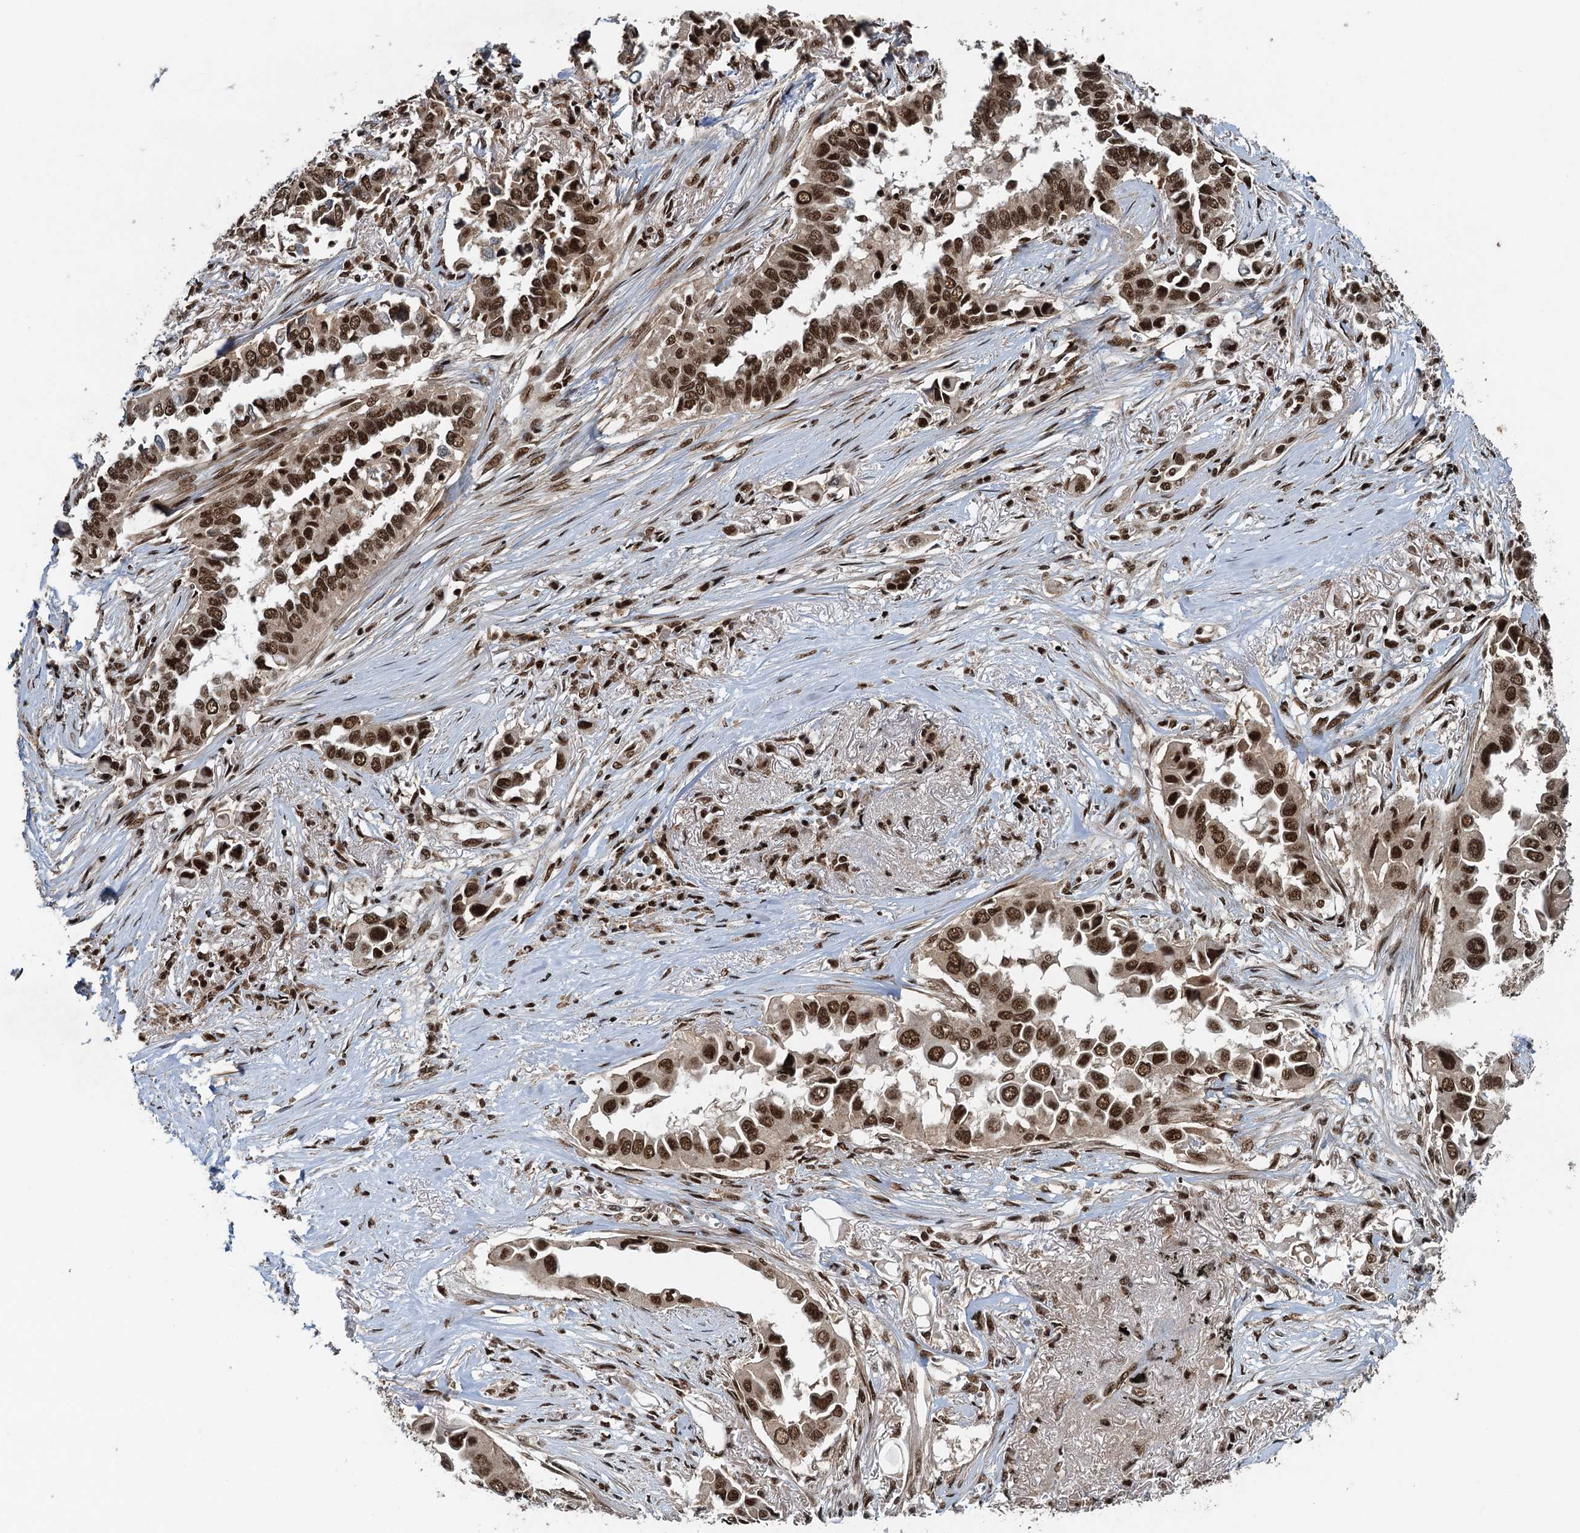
{"staining": {"intensity": "moderate", "quantity": ">75%", "location": "nuclear"}, "tissue": "lung cancer", "cell_type": "Tumor cells", "image_type": "cancer", "snomed": [{"axis": "morphology", "description": "Adenocarcinoma, NOS"}, {"axis": "topography", "description": "Lung"}], "caption": "Immunohistochemical staining of lung adenocarcinoma reveals medium levels of moderate nuclear protein positivity in about >75% of tumor cells. Using DAB (brown) and hematoxylin (blue) stains, captured at high magnification using brightfield microscopy.", "gene": "ZC3H18", "patient": {"sex": "female", "age": 76}}